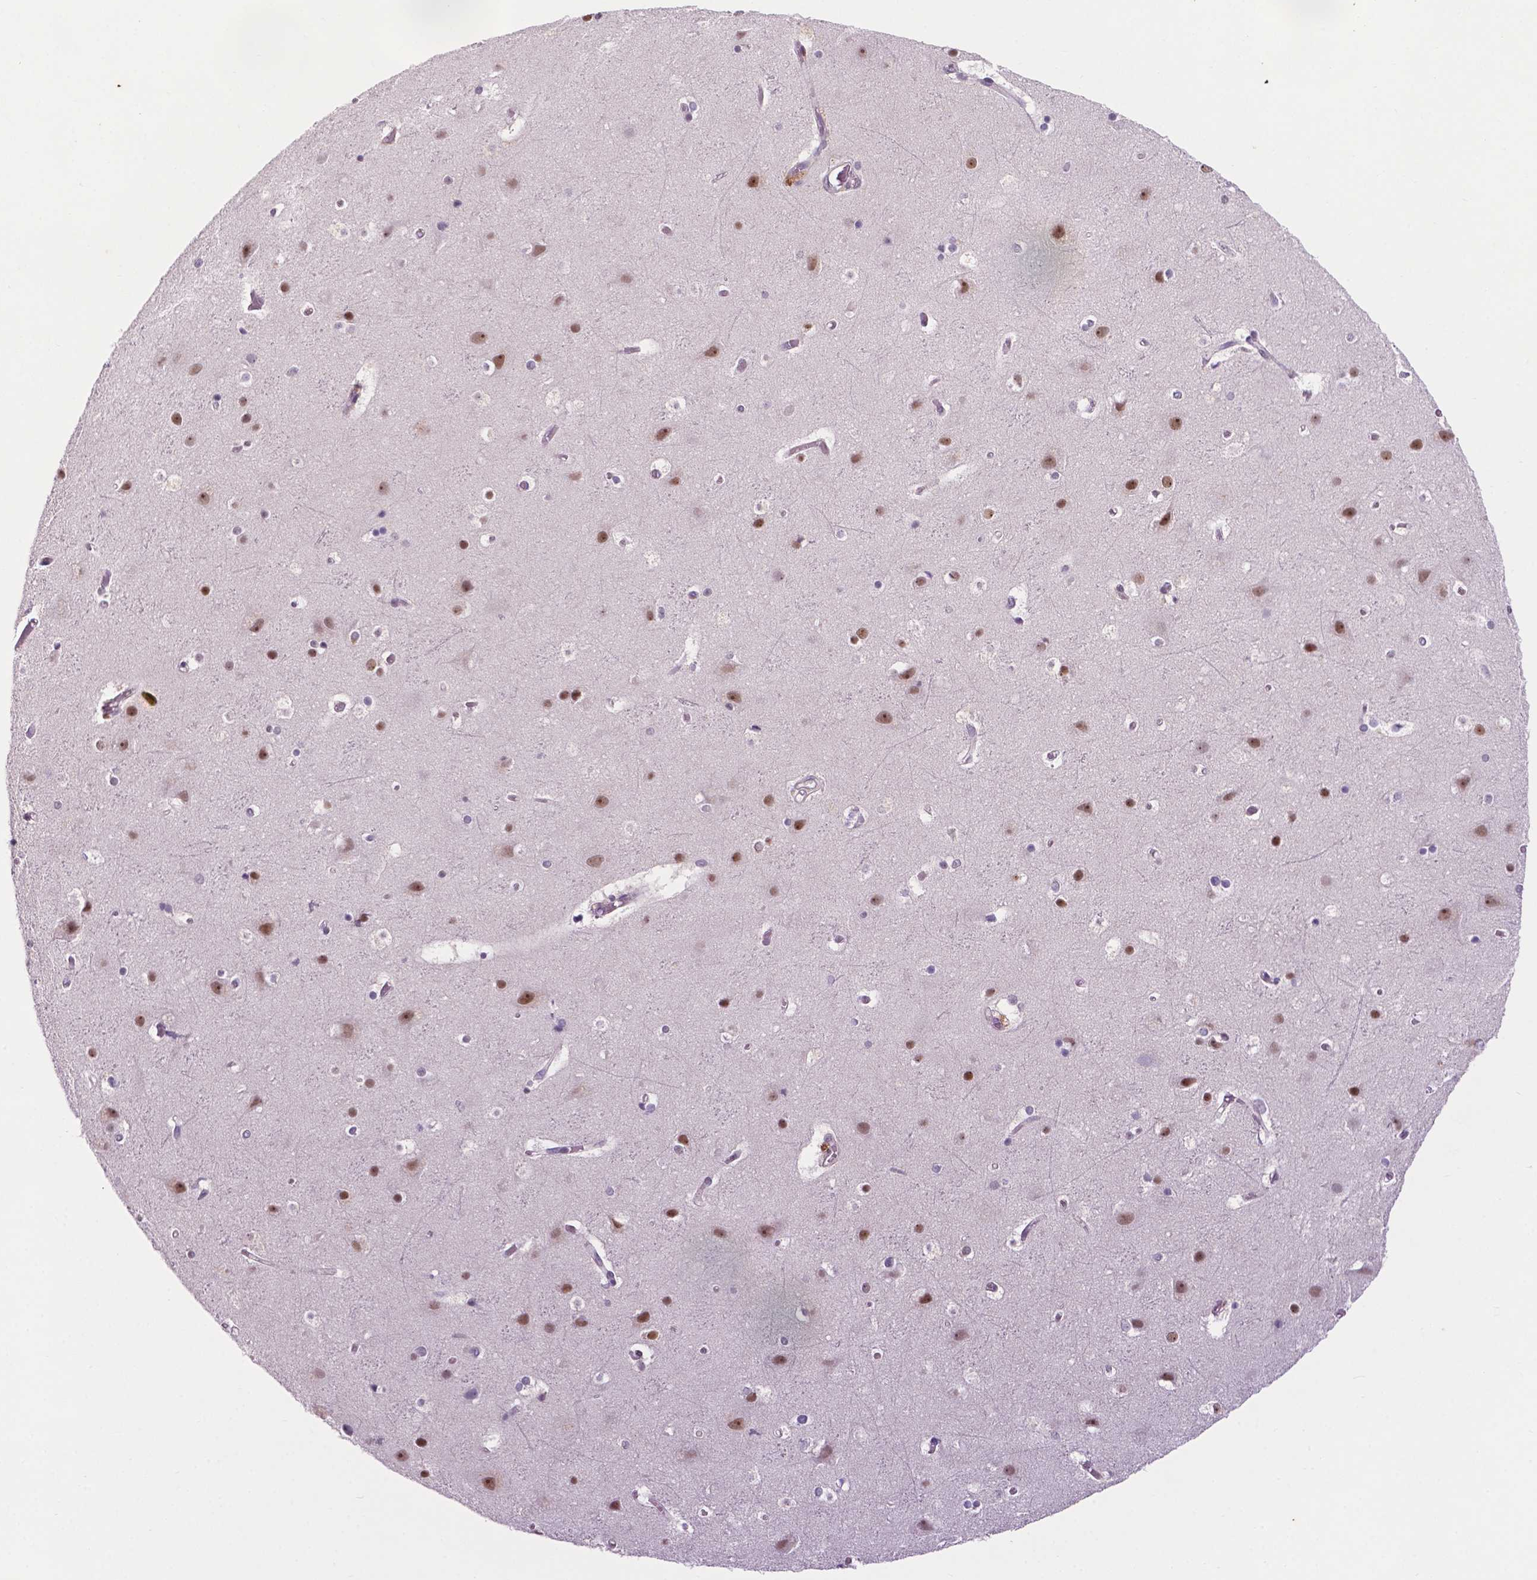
{"staining": {"intensity": "negative", "quantity": "none", "location": "none"}, "tissue": "cerebral cortex", "cell_type": "Endothelial cells", "image_type": "normal", "snomed": [{"axis": "morphology", "description": "Normal tissue, NOS"}, {"axis": "topography", "description": "Cerebral cortex"}], "caption": "This is an immunohistochemistry image of normal cerebral cortex. There is no expression in endothelial cells.", "gene": "FAM50B", "patient": {"sex": "female", "age": 52}}